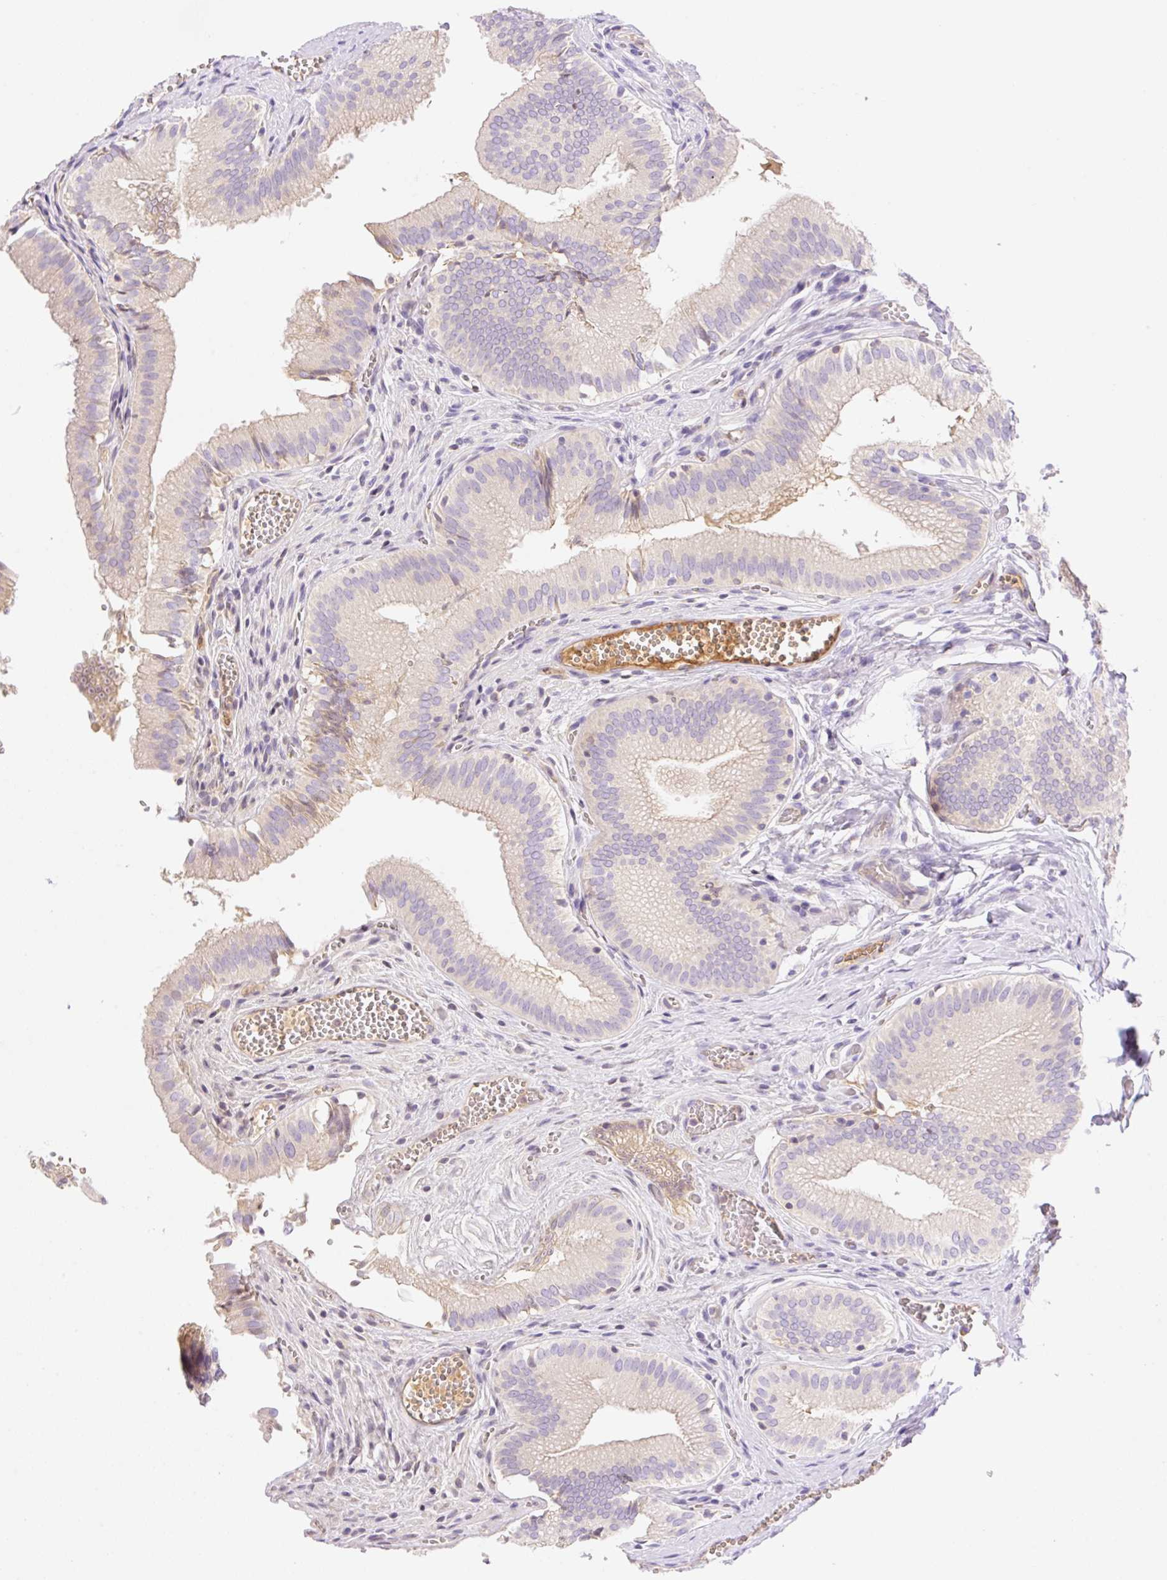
{"staining": {"intensity": "weak", "quantity": "25%-75%", "location": "cytoplasmic/membranous"}, "tissue": "gallbladder", "cell_type": "Glandular cells", "image_type": "normal", "snomed": [{"axis": "morphology", "description": "Normal tissue, NOS"}, {"axis": "topography", "description": "Gallbladder"}, {"axis": "topography", "description": "Peripheral nerve tissue"}], "caption": "A histopathology image of human gallbladder stained for a protein displays weak cytoplasmic/membranous brown staining in glandular cells.", "gene": "DENND5A", "patient": {"sex": "male", "age": 17}}